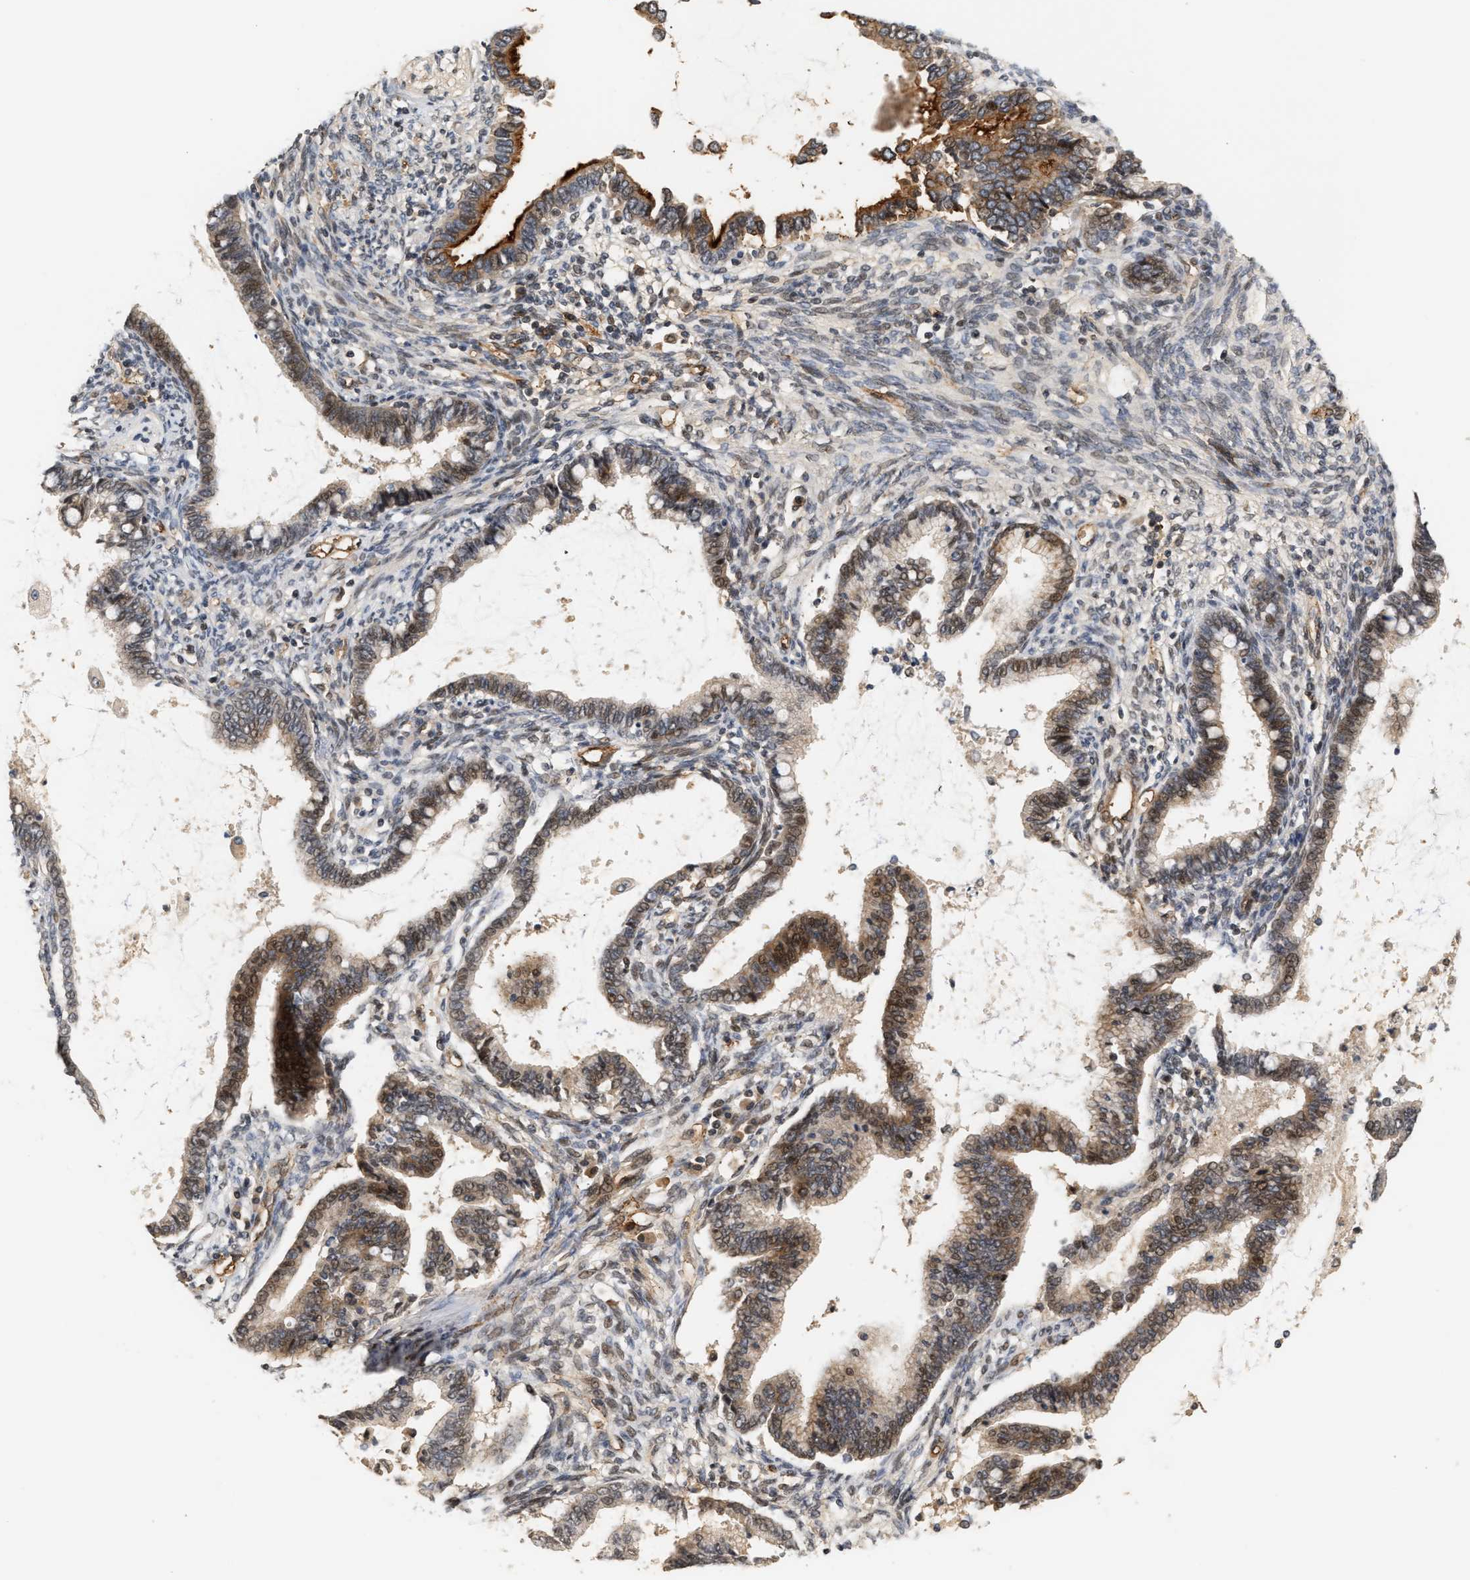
{"staining": {"intensity": "moderate", "quantity": "<25%", "location": "cytoplasmic/membranous"}, "tissue": "cervical cancer", "cell_type": "Tumor cells", "image_type": "cancer", "snomed": [{"axis": "morphology", "description": "Adenocarcinoma, NOS"}, {"axis": "topography", "description": "Cervix"}], "caption": "Tumor cells exhibit low levels of moderate cytoplasmic/membranous positivity in approximately <25% of cells in human adenocarcinoma (cervical).", "gene": "PLXND1", "patient": {"sex": "female", "age": 44}}